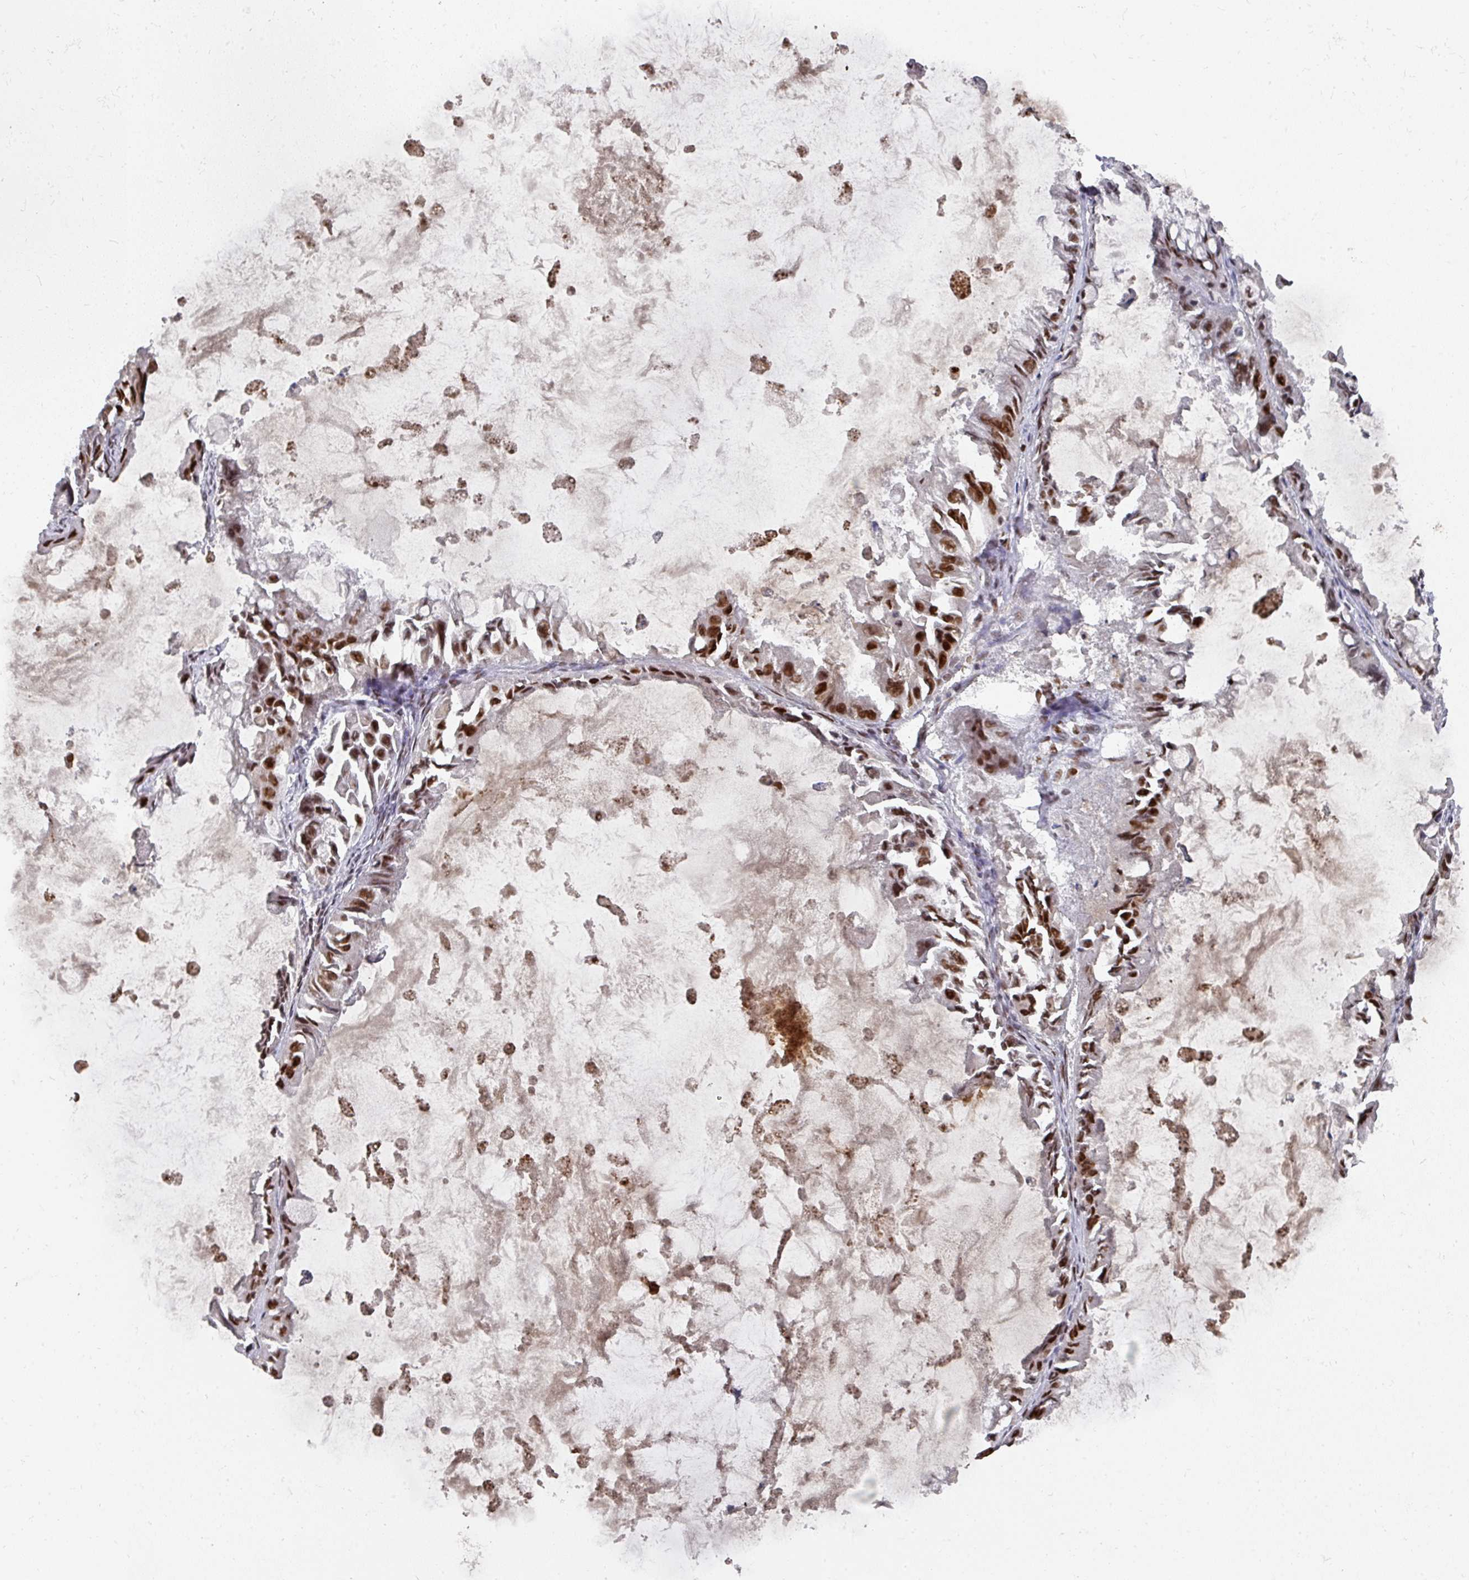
{"staining": {"intensity": "strong", "quantity": ">75%", "location": "nuclear"}, "tissue": "ovarian cancer", "cell_type": "Tumor cells", "image_type": "cancer", "snomed": [{"axis": "morphology", "description": "Cystadenocarcinoma, mucinous, NOS"}, {"axis": "topography", "description": "Ovary"}], "caption": "Immunohistochemistry (IHC) (DAB (3,3'-diaminobenzidine)) staining of human ovarian cancer reveals strong nuclear protein positivity in approximately >75% of tumor cells. (IHC, brightfield microscopy, high magnification).", "gene": "MEPCE", "patient": {"sex": "female", "age": 61}}